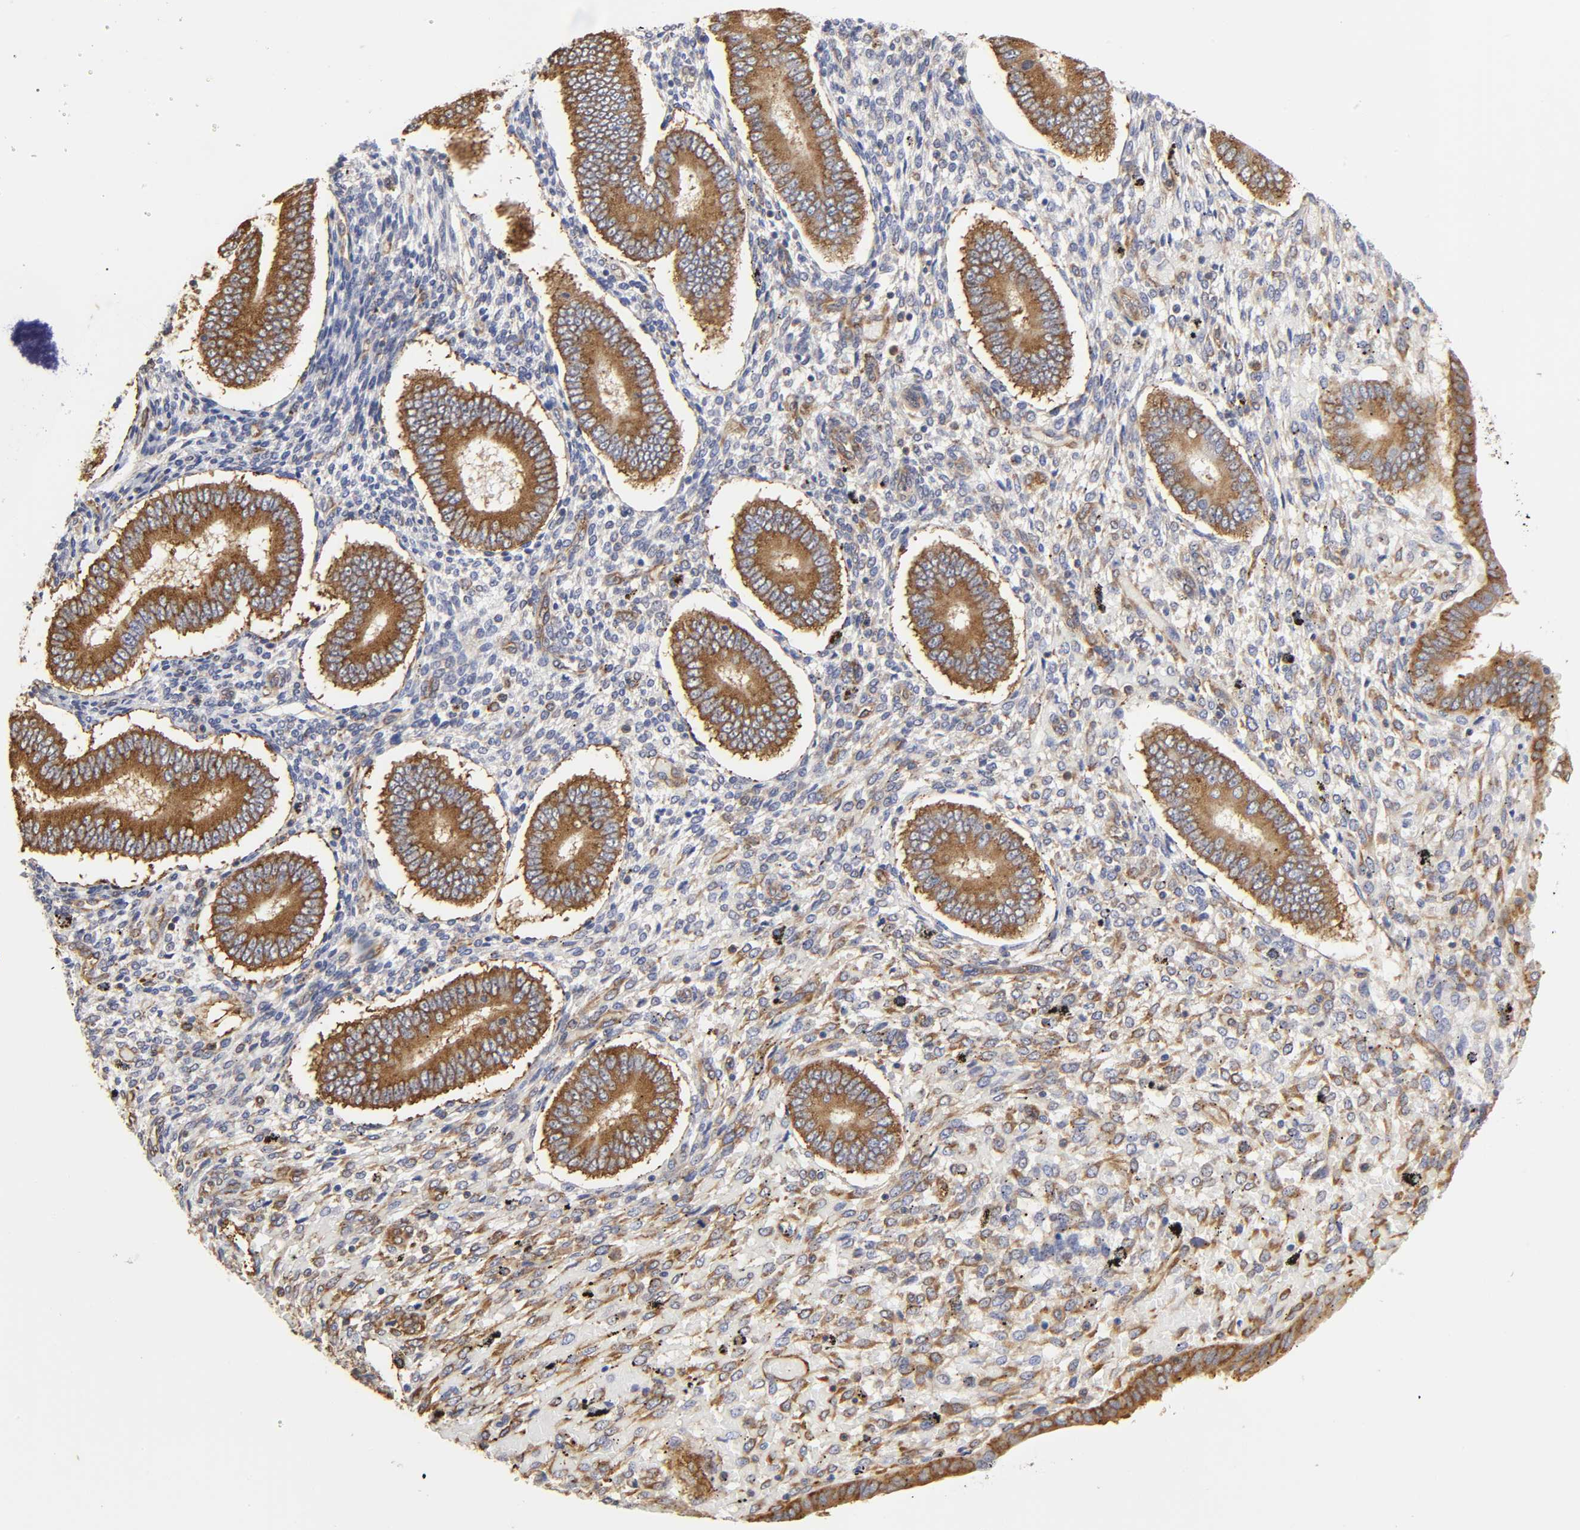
{"staining": {"intensity": "moderate", "quantity": ">75%", "location": "cytoplasmic/membranous"}, "tissue": "endometrium", "cell_type": "Cells in endometrial stroma", "image_type": "normal", "snomed": [{"axis": "morphology", "description": "Normal tissue, NOS"}, {"axis": "topography", "description": "Endometrium"}], "caption": "A medium amount of moderate cytoplasmic/membranous positivity is seen in about >75% of cells in endometrial stroma in normal endometrium. Nuclei are stained in blue.", "gene": "RPL14", "patient": {"sex": "female", "age": 42}}